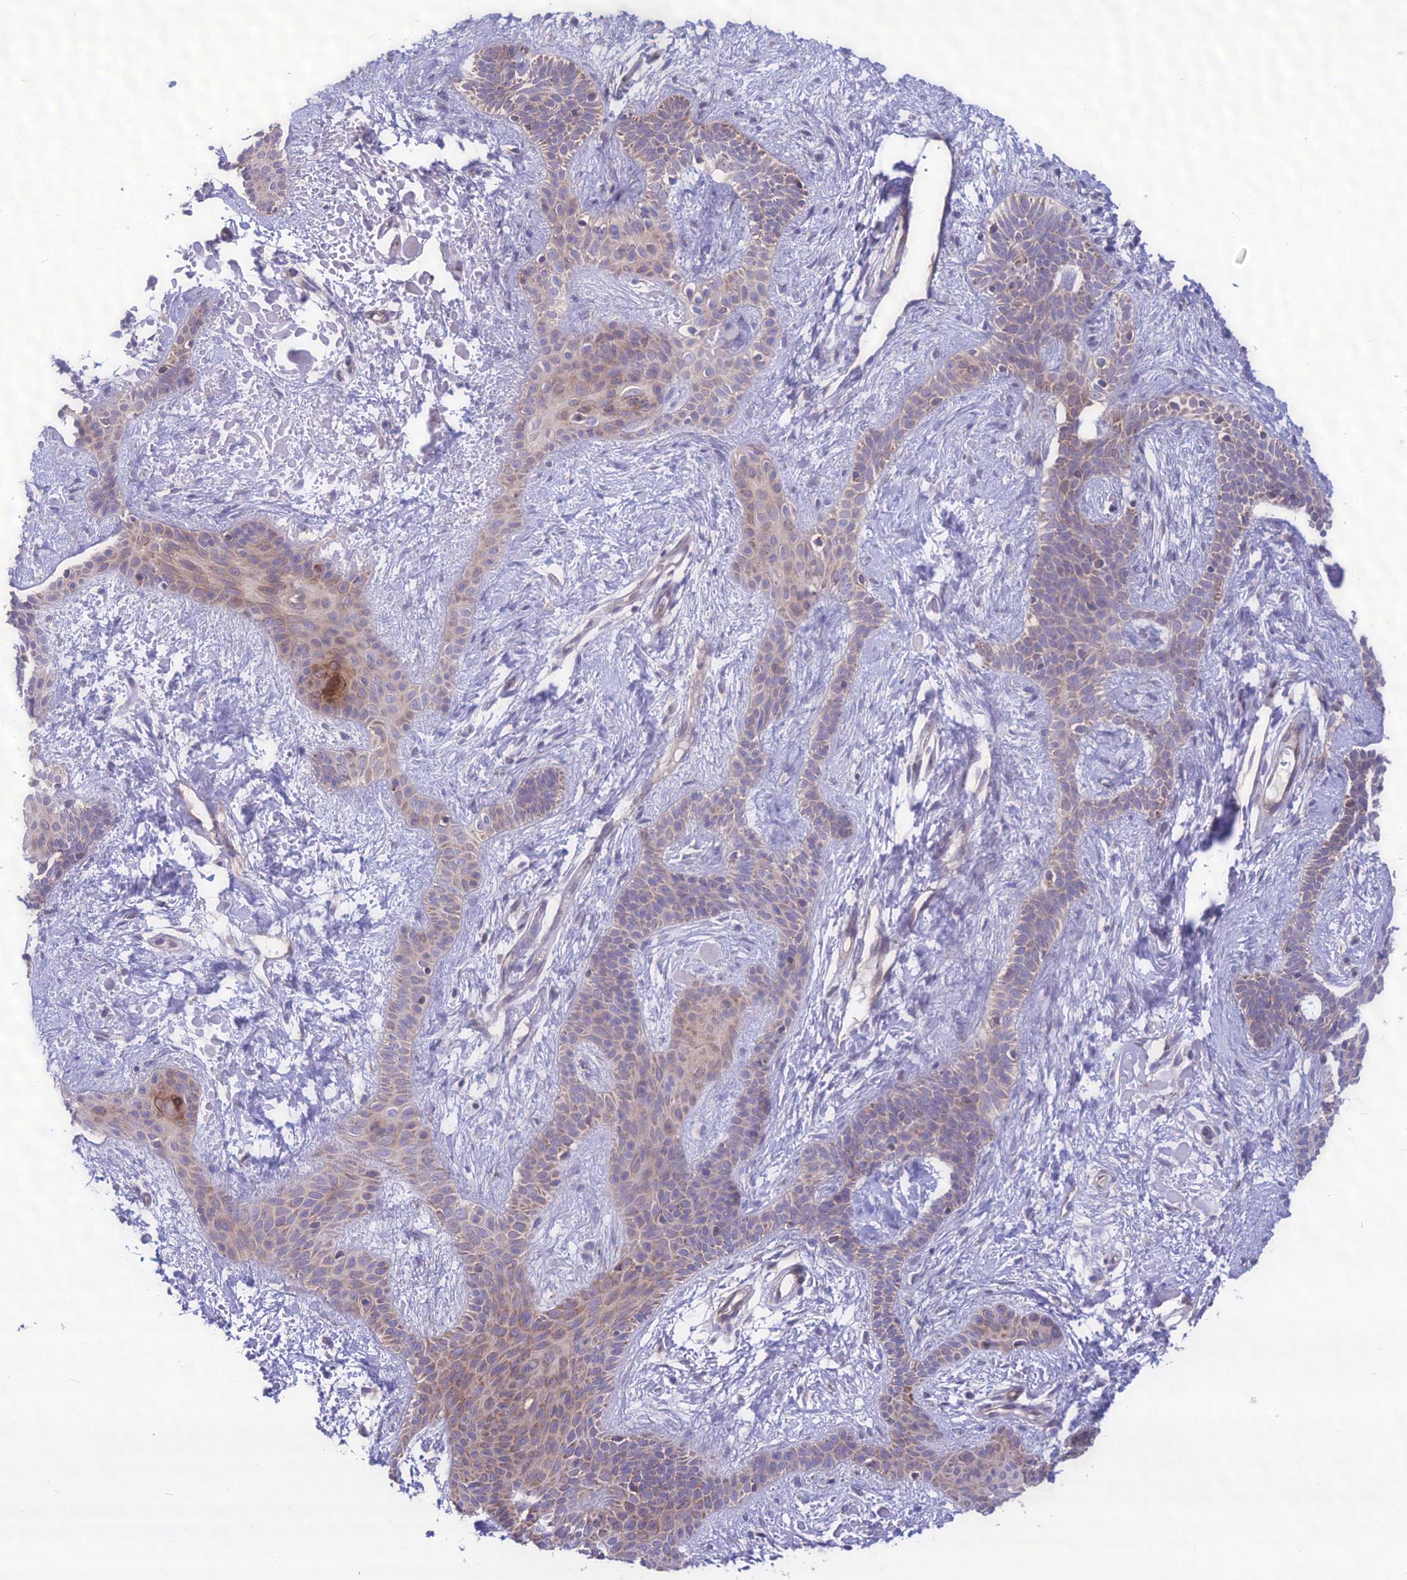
{"staining": {"intensity": "weak", "quantity": "25%-75%", "location": "cytoplasmic/membranous"}, "tissue": "skin cancer", "cell_type": "Tumor cells", "image_type": "cancer", "snomed": [{"axis": "morphology", "description": "Basal cell carcinoma"}, {"axis": "topography", "description": "Skin"}], "caption": "A low amount of weak cytoplasmic/membranous expression is seen in about 25%-75% of tumor cells in skin cancer (basal cell carcinoma) tissue. Immunohistochemistry stains the protein in brown and the nuclei are stained blue.", "gene": "NODAL", "patient": {"sex": "male", "age": 78}}